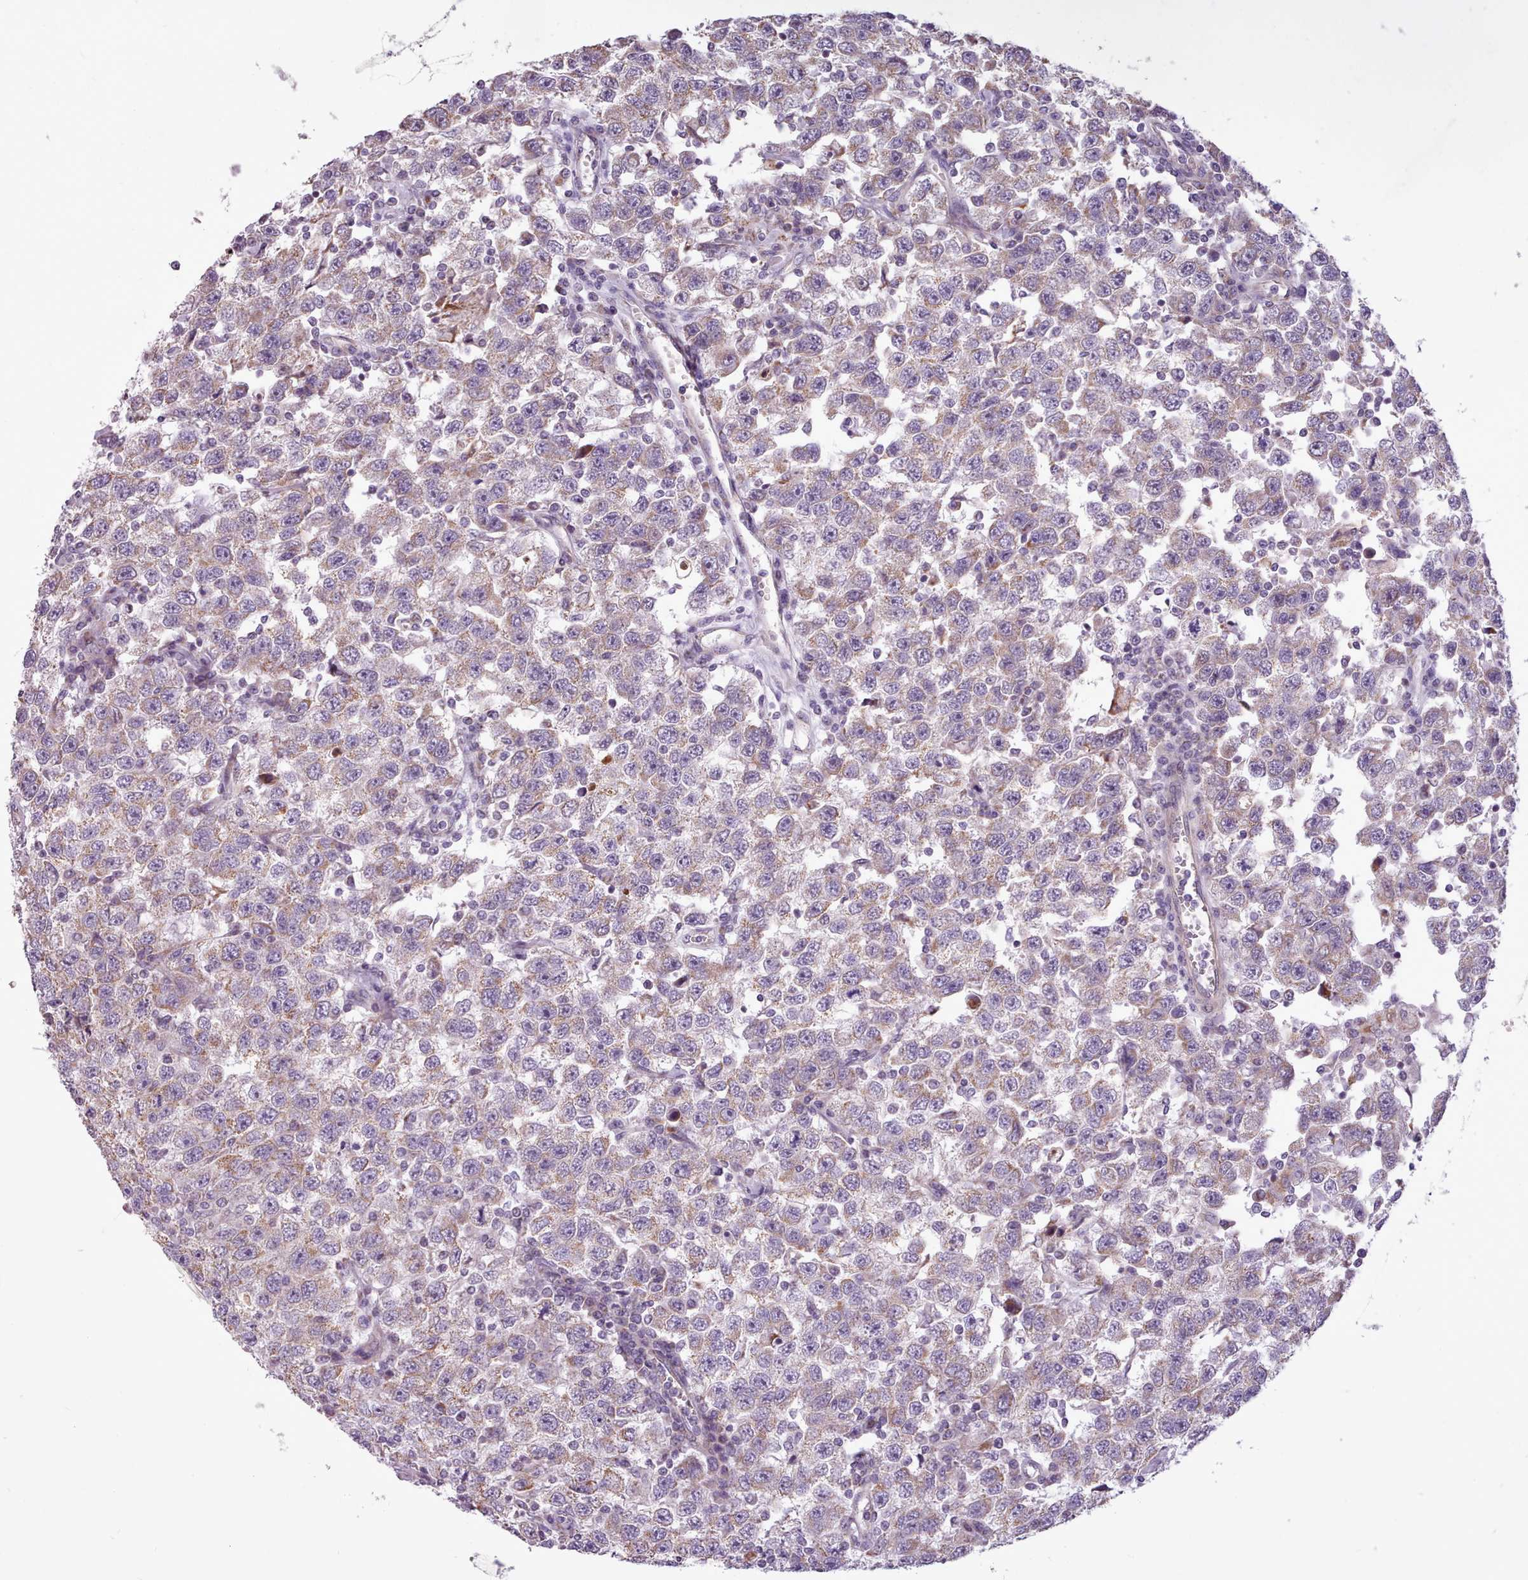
{"staining": {"intensity": "moderate", "quantity": "25%-75%", "location": "cytoplasmic/membranous"}, "tissue": "testis cancer", "cell_type": "Tumor cells", "image_type": "cancer", "snomed": [{"axis": "morphology", "description": "Seminoma, NOS"}, {"axis": "topography", "description": "Testis"}], "caption": "Immunohistochemical staining of testis cancer shows medium levels of moderate cytoplasmic/membranous protein expression in about 25%-75% of tumor cells.", "gene": "AVL9", "patient": {"sex": "male", "age": 41}}